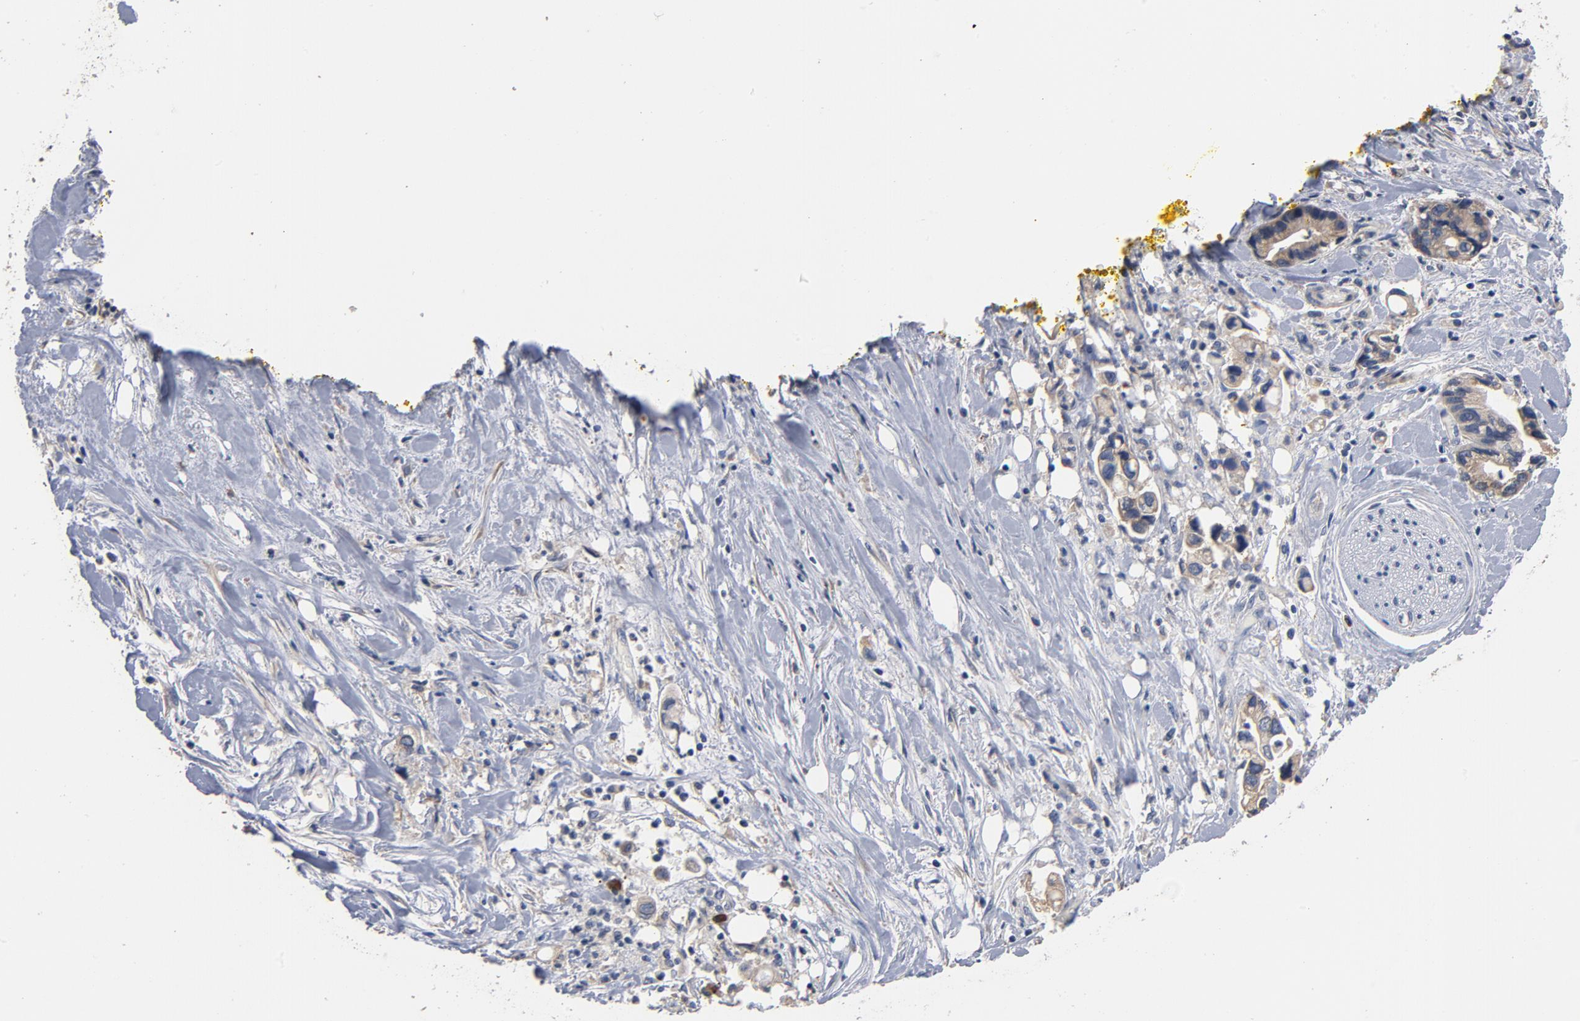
{"staining": {"intensity": "weak", "quantity": "25%-75%", "location": "cytoplasmic/membranous"}, "tissue": "pancreatic cancer", "cell_type": "Tumor cells", "image_type": "cancer", "snomed": [{"axis": "morphology", "description": "Adenocarcinoma, NOS"}, {"axis": "topography", "description": "Pancreas"}], "caption": "IHC micrograph of pancreatic cancer (adenocarcinoma) stained for a protein (brown), which demonstrates low levels of weak cytoplasmic/membranous positivity in about 25%-75% of tumor cells.", "gene": "TLR4", "patient": {"sex": "male", "age": 70}}